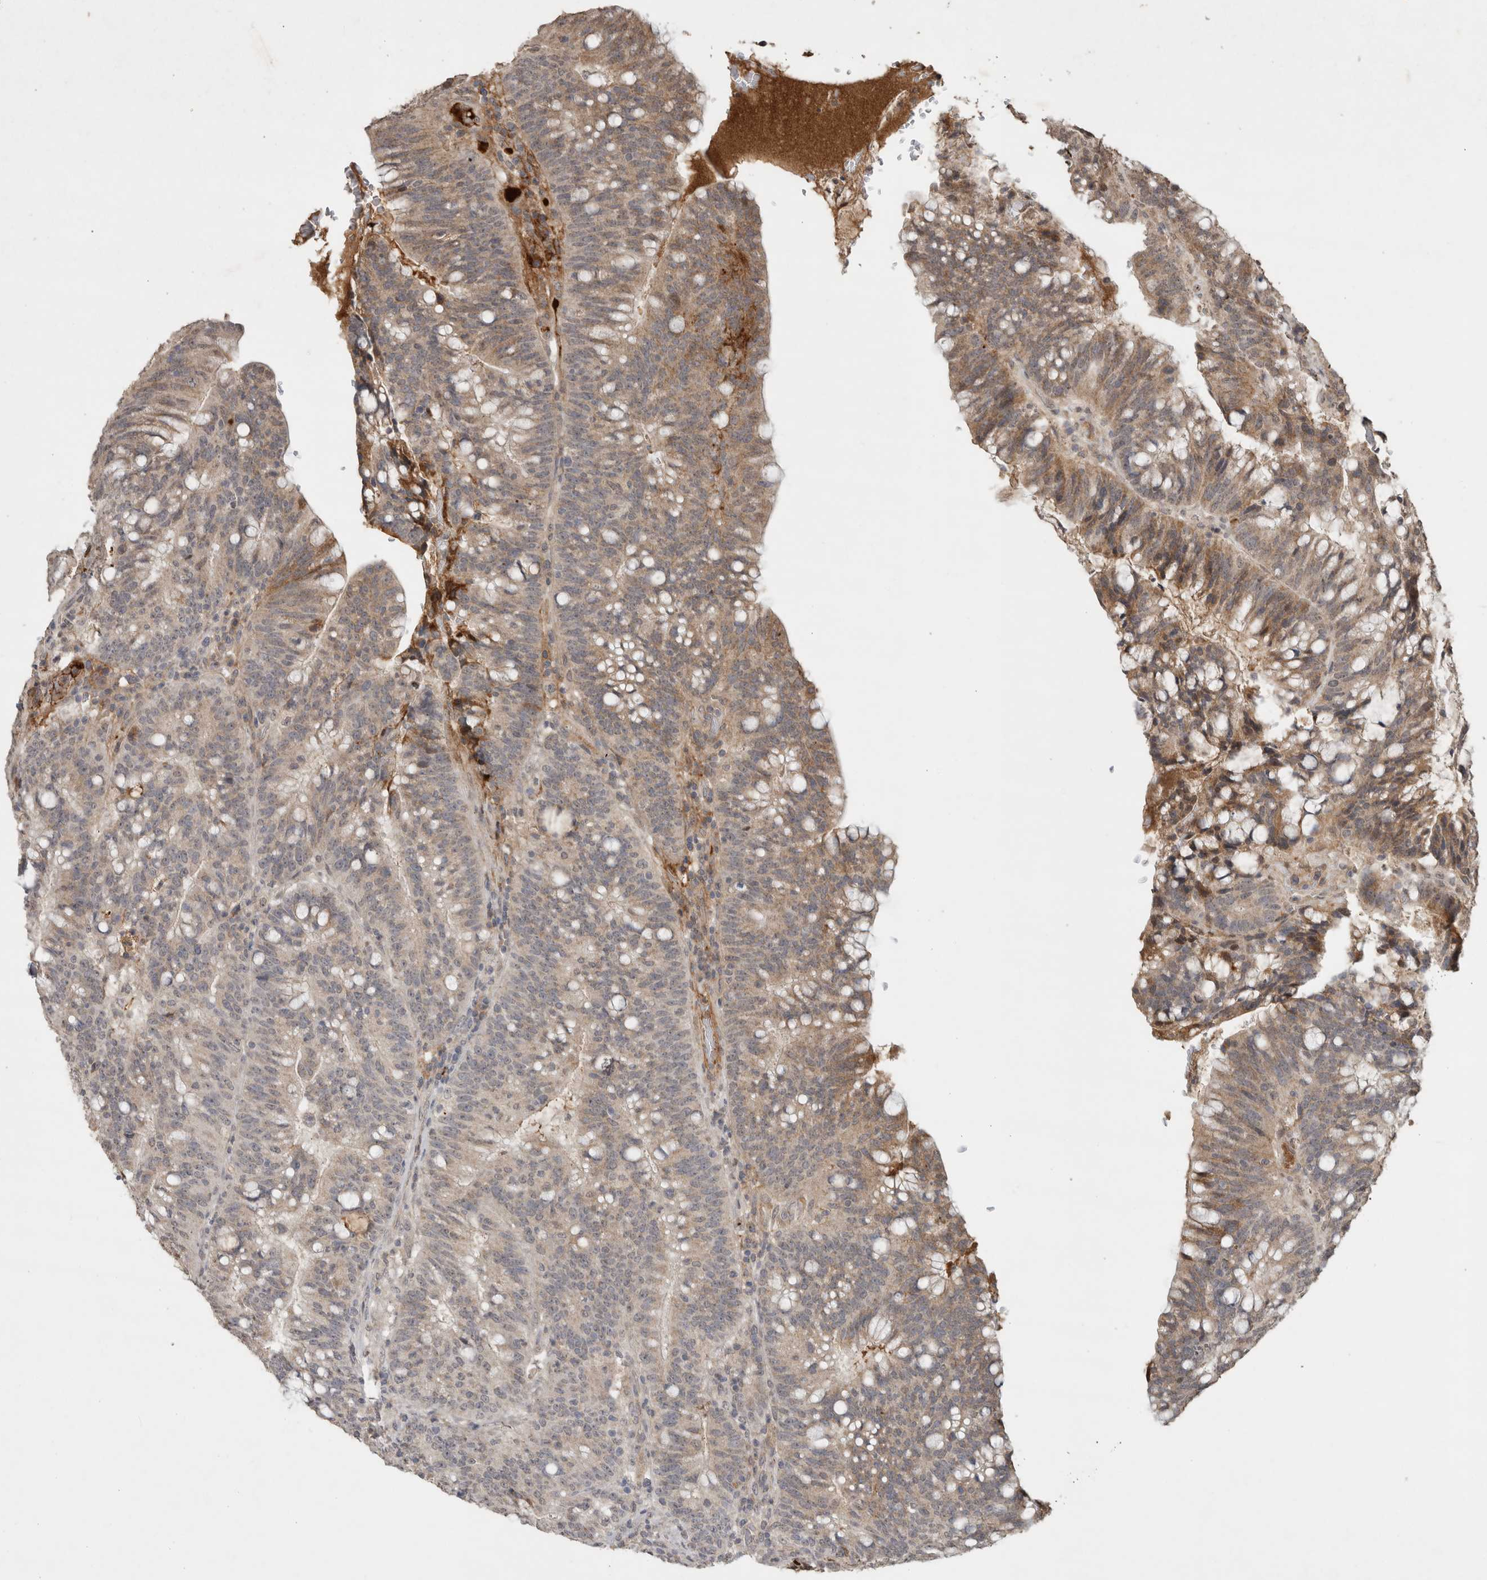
{"staining": {"intensity": "moderate", "quantity": "<25%", "location": "cytoplasmic/membranous"}, "tissue": "colorectal cancer", "cell_type": "Tumor cells", "image_type": "cancer", "snomed": [{"axis": "morphology", "description": "Adenocarcinoma, NOS"}, {"axis": "topography", "description": "Colon"}], "caption": "DAB immunohistochemical staining of human colorectal cancer (adenocarcinoma) displays moderate cytoplasmic/membranous protein positivity in about <25% of tumor cells. Immunohistochemistry (ihc) stains the protein in brown and the nuclei are stained blue.", "gene": "FAM3A", "patient": {"sex": "female", "age": 66}}